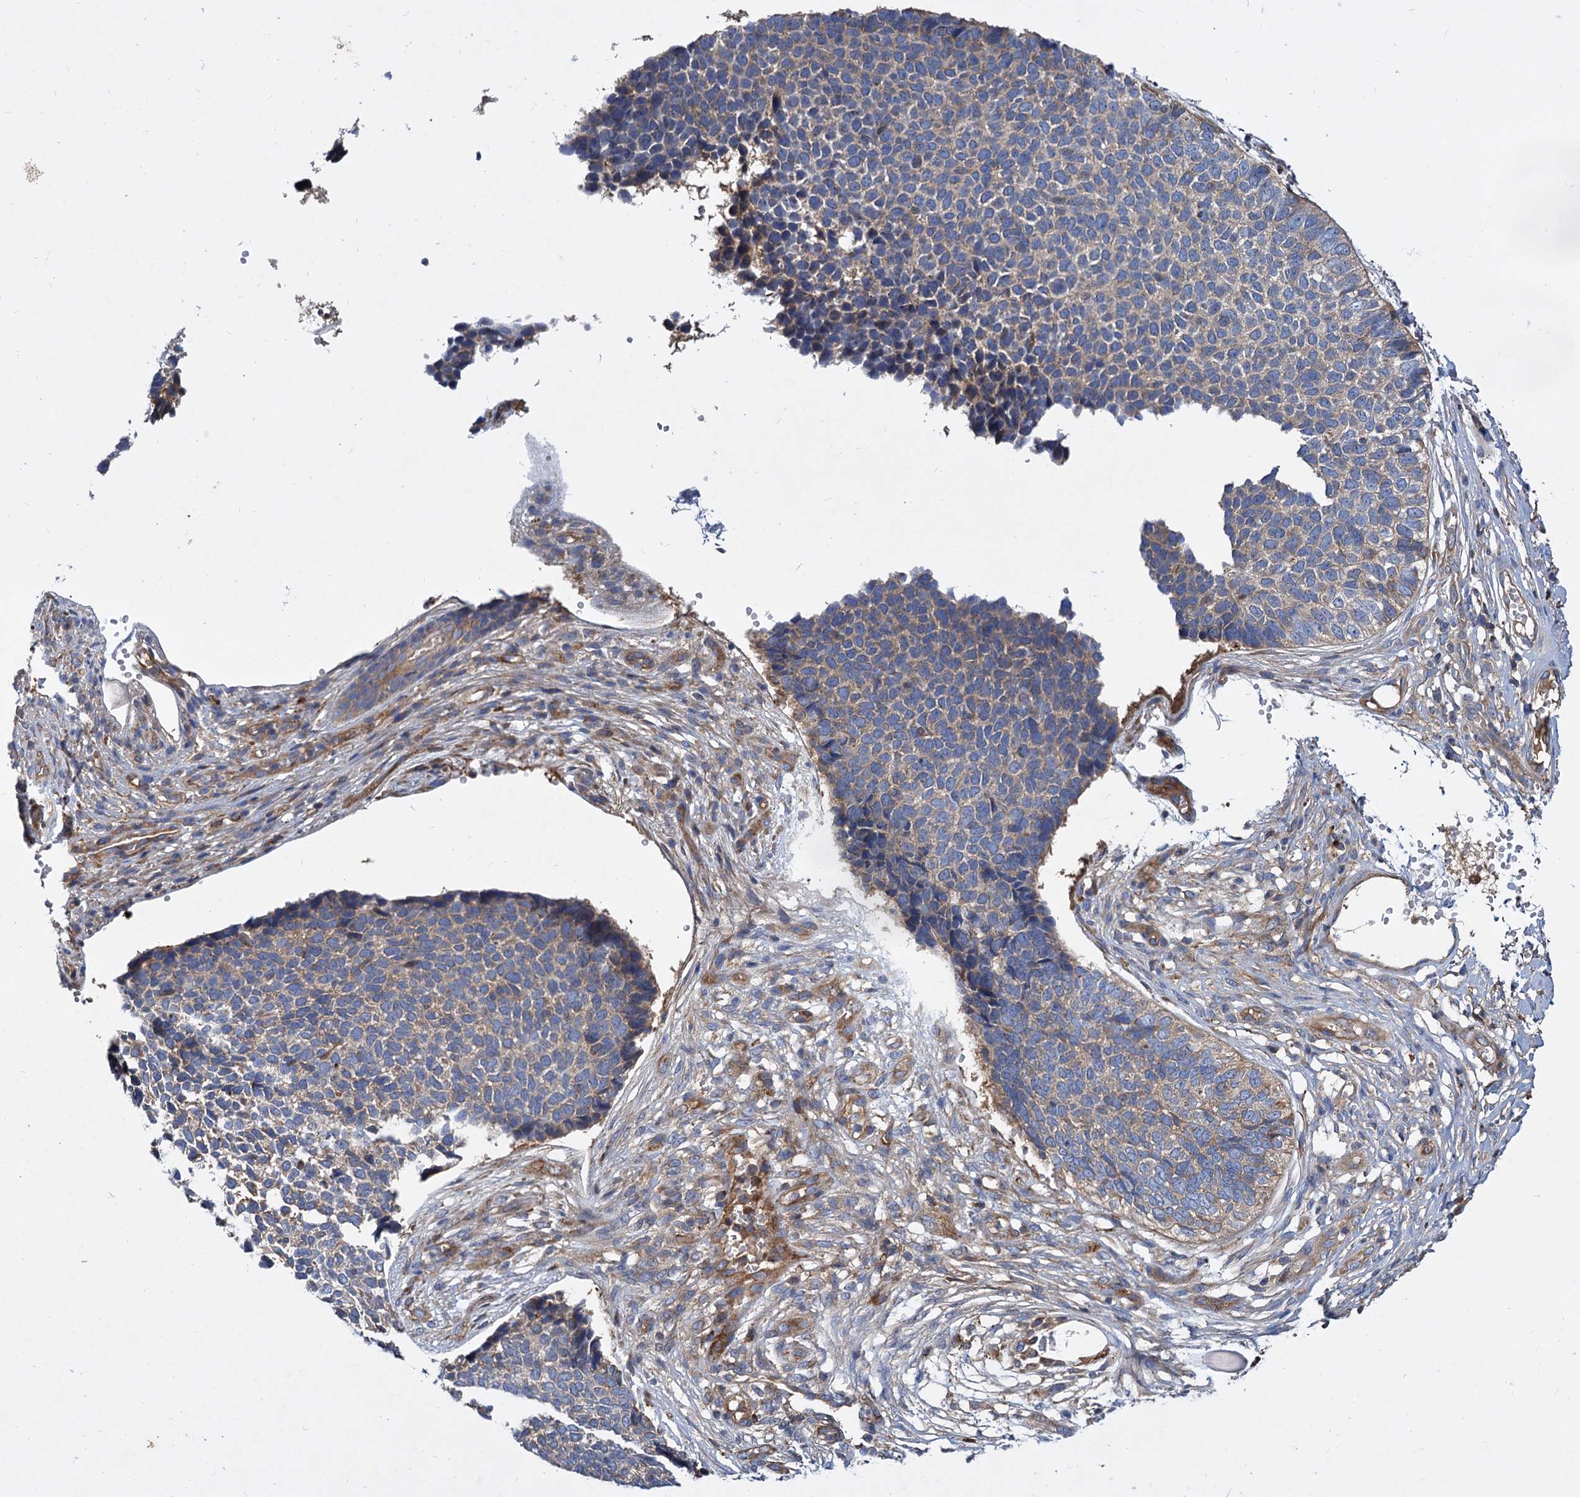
{"staining": {"intensity": "weak", "quantity": "<25%", "location": "cytoplasmic/membranous"}, "tissue": "skin cancer", "cell_type": "Tumor cells", "image_type": "cancer", "snomed": [{"axis": "morphology", "description": "Basal cell carcinoma"}, {"axis": "topography", "description": "Skin"}], "caption": "A photomicrograph of skin cancer stained for a protein reveals no brown staining in tumor cells. Brightfield microscopy of immunohistochemistry stained with DAB (brown) and hematoxylin (blue), captured at high magnification.", "gene": "ALKBH7", "patient": {"sex": "female", "age": 84}}